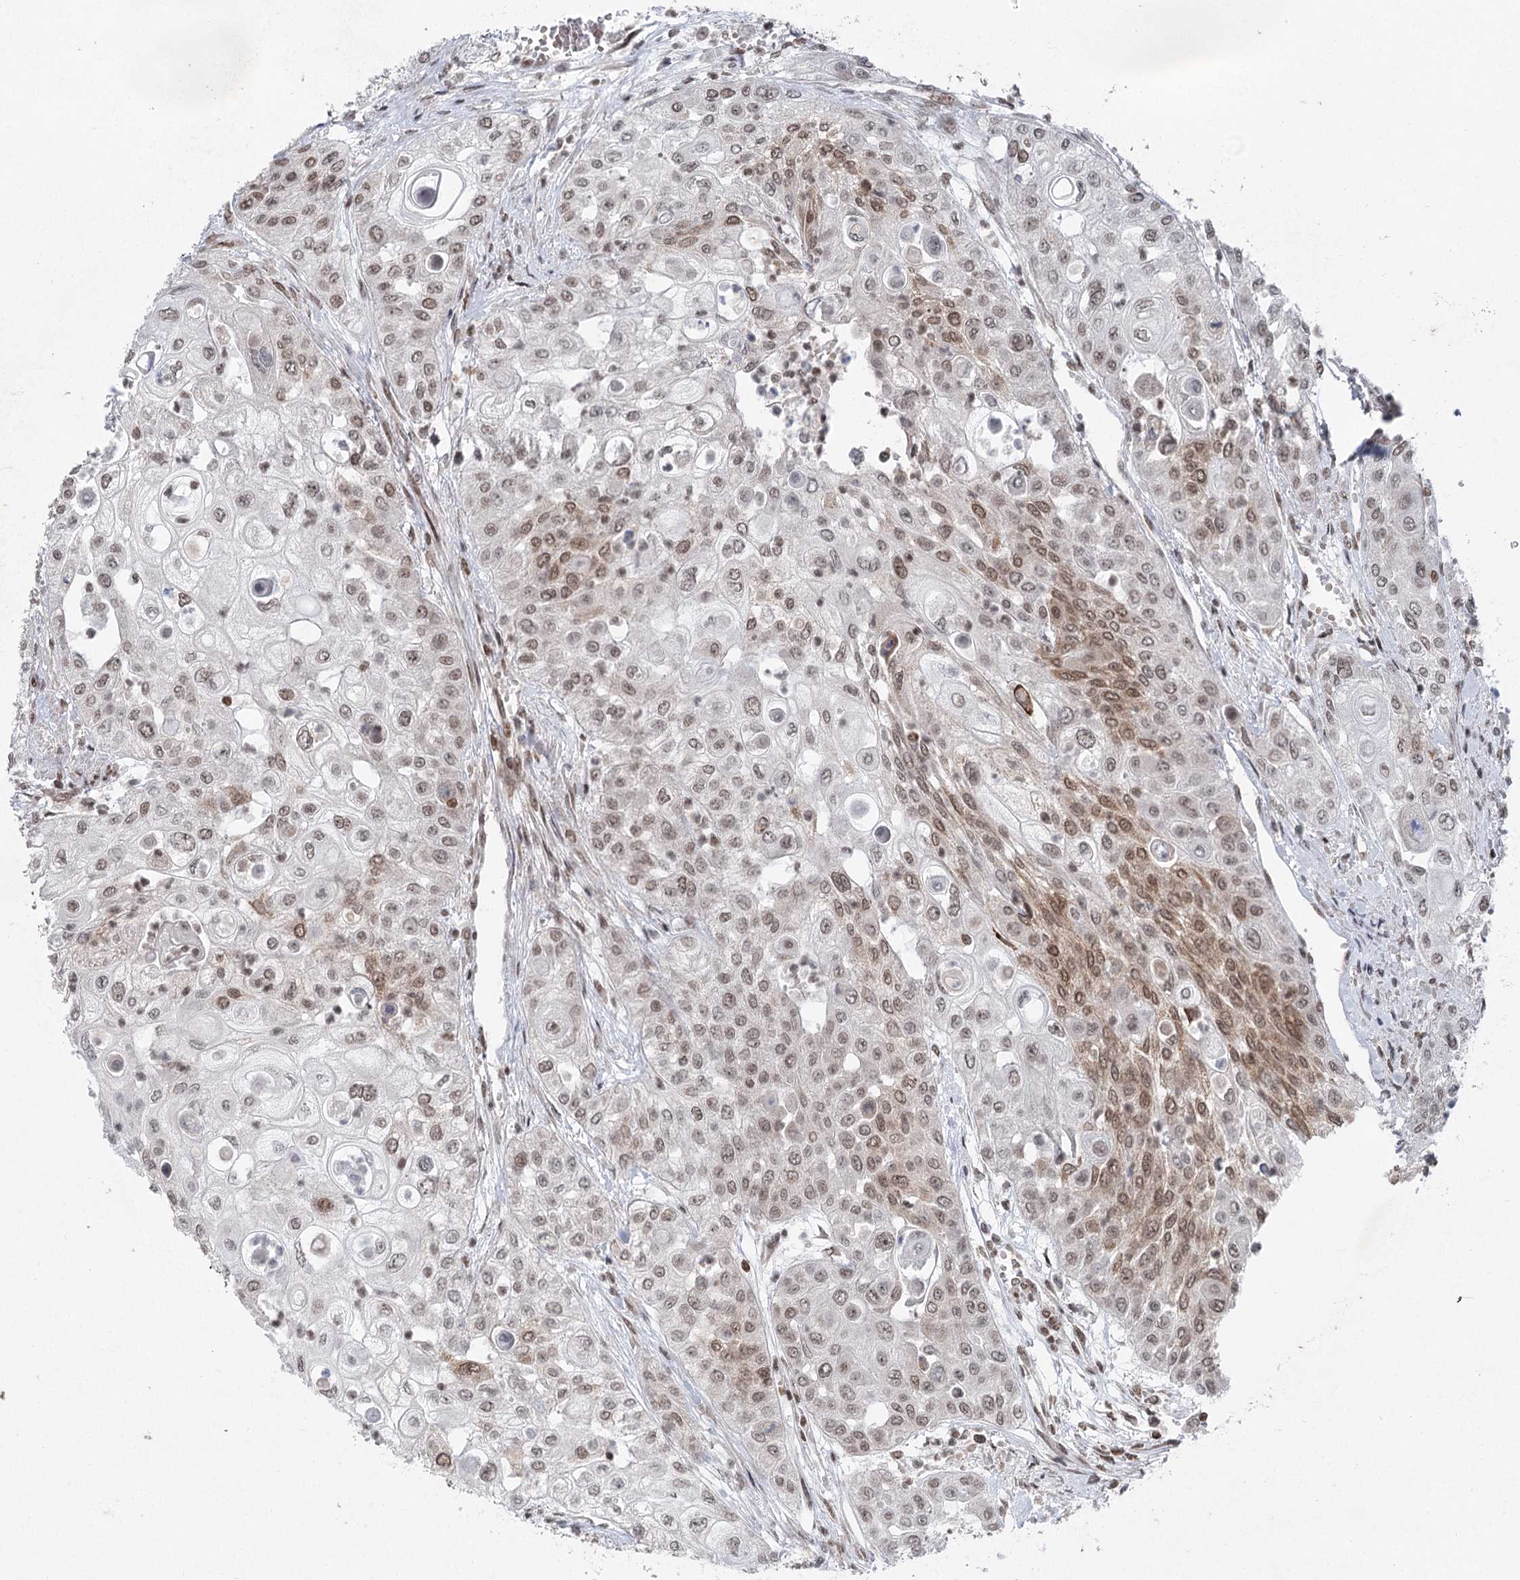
{"staining": {"intensity": "moderate", "quantity": ">75%", "location": "nuclear"}, "tissue": "urothelial cancer", "cell_type": "Tumor cells", "image_type": "cancer", "snomed": [{"axis": "morphology", "description": "Urothelial carcinoma, High grade"}, {"axis": "topography", "description": "Urinary bladder"}], "caption": "Immunohistochemistry (DAB) staining of human urothelial cancer displays moderate nuclear protein expression in about >75% of tumor cells. The protein of interest is stained brown, and the nuclei are stained in blue (DAB IHC with brightfield microscopy, high magnification).", "gene": "CGGBP1", "patient": {"sex": "female", "age": 79}}